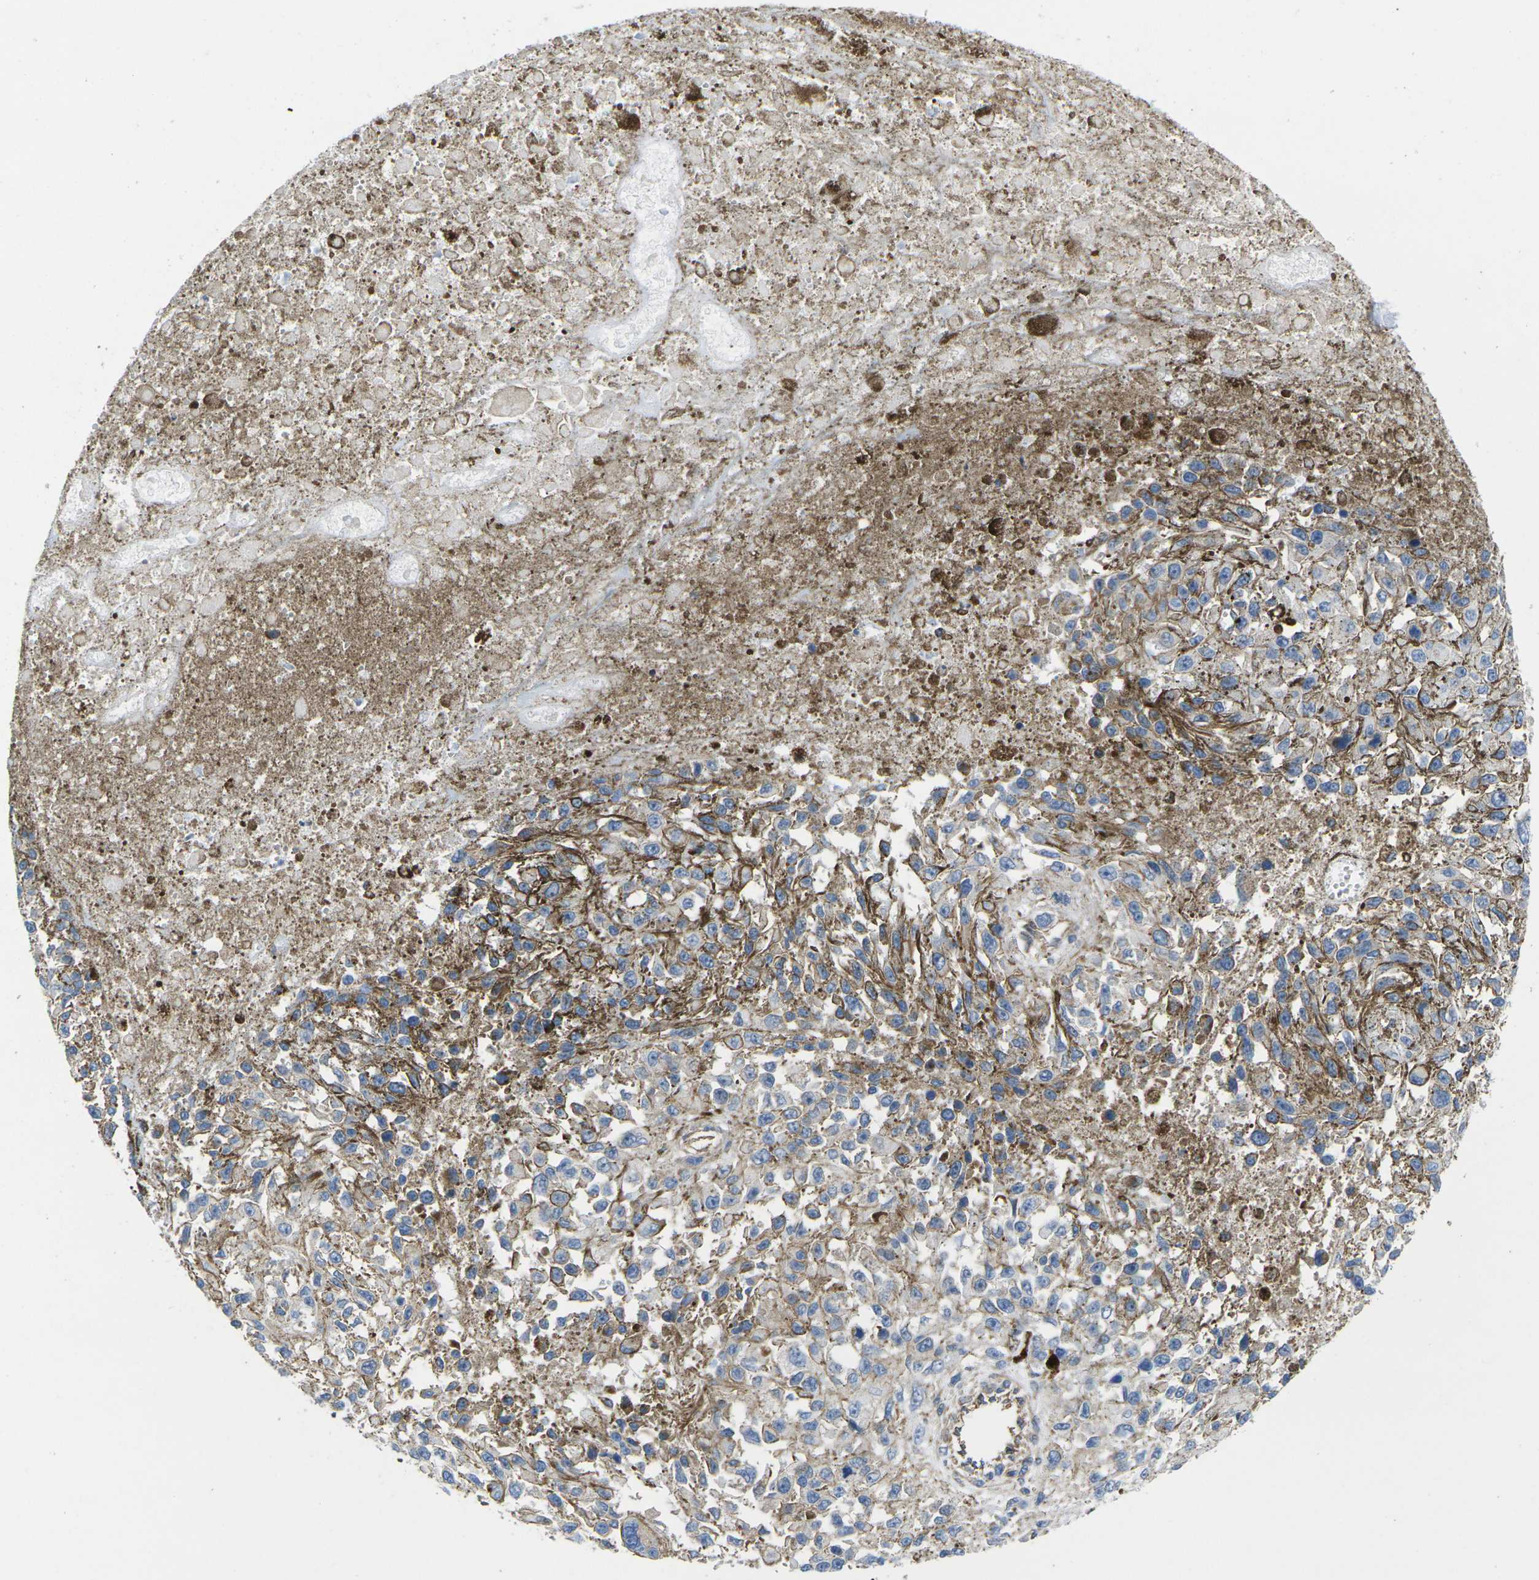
{"staining": {"intensity": "moderate", "quantity": "<25%", "location": "cytoplasmic/membranous"}, "tissue": "melanoma", "cell_type": "Tumor cells", "image_type": "cancer", "snomed": [{"axis": "morphology", "description": "Malignant melanoma, Metastatic site"}, {"axis": "topography", "description": "Lymph node"}], "caption": "Brown immunohistochemical staining in melanoma exhibits moderate cytoplasmic/membranous expression in approximately <25% of tumor cells.", "gene": "IQGAP1", "patient": {"sex": "male", "age": 59}}